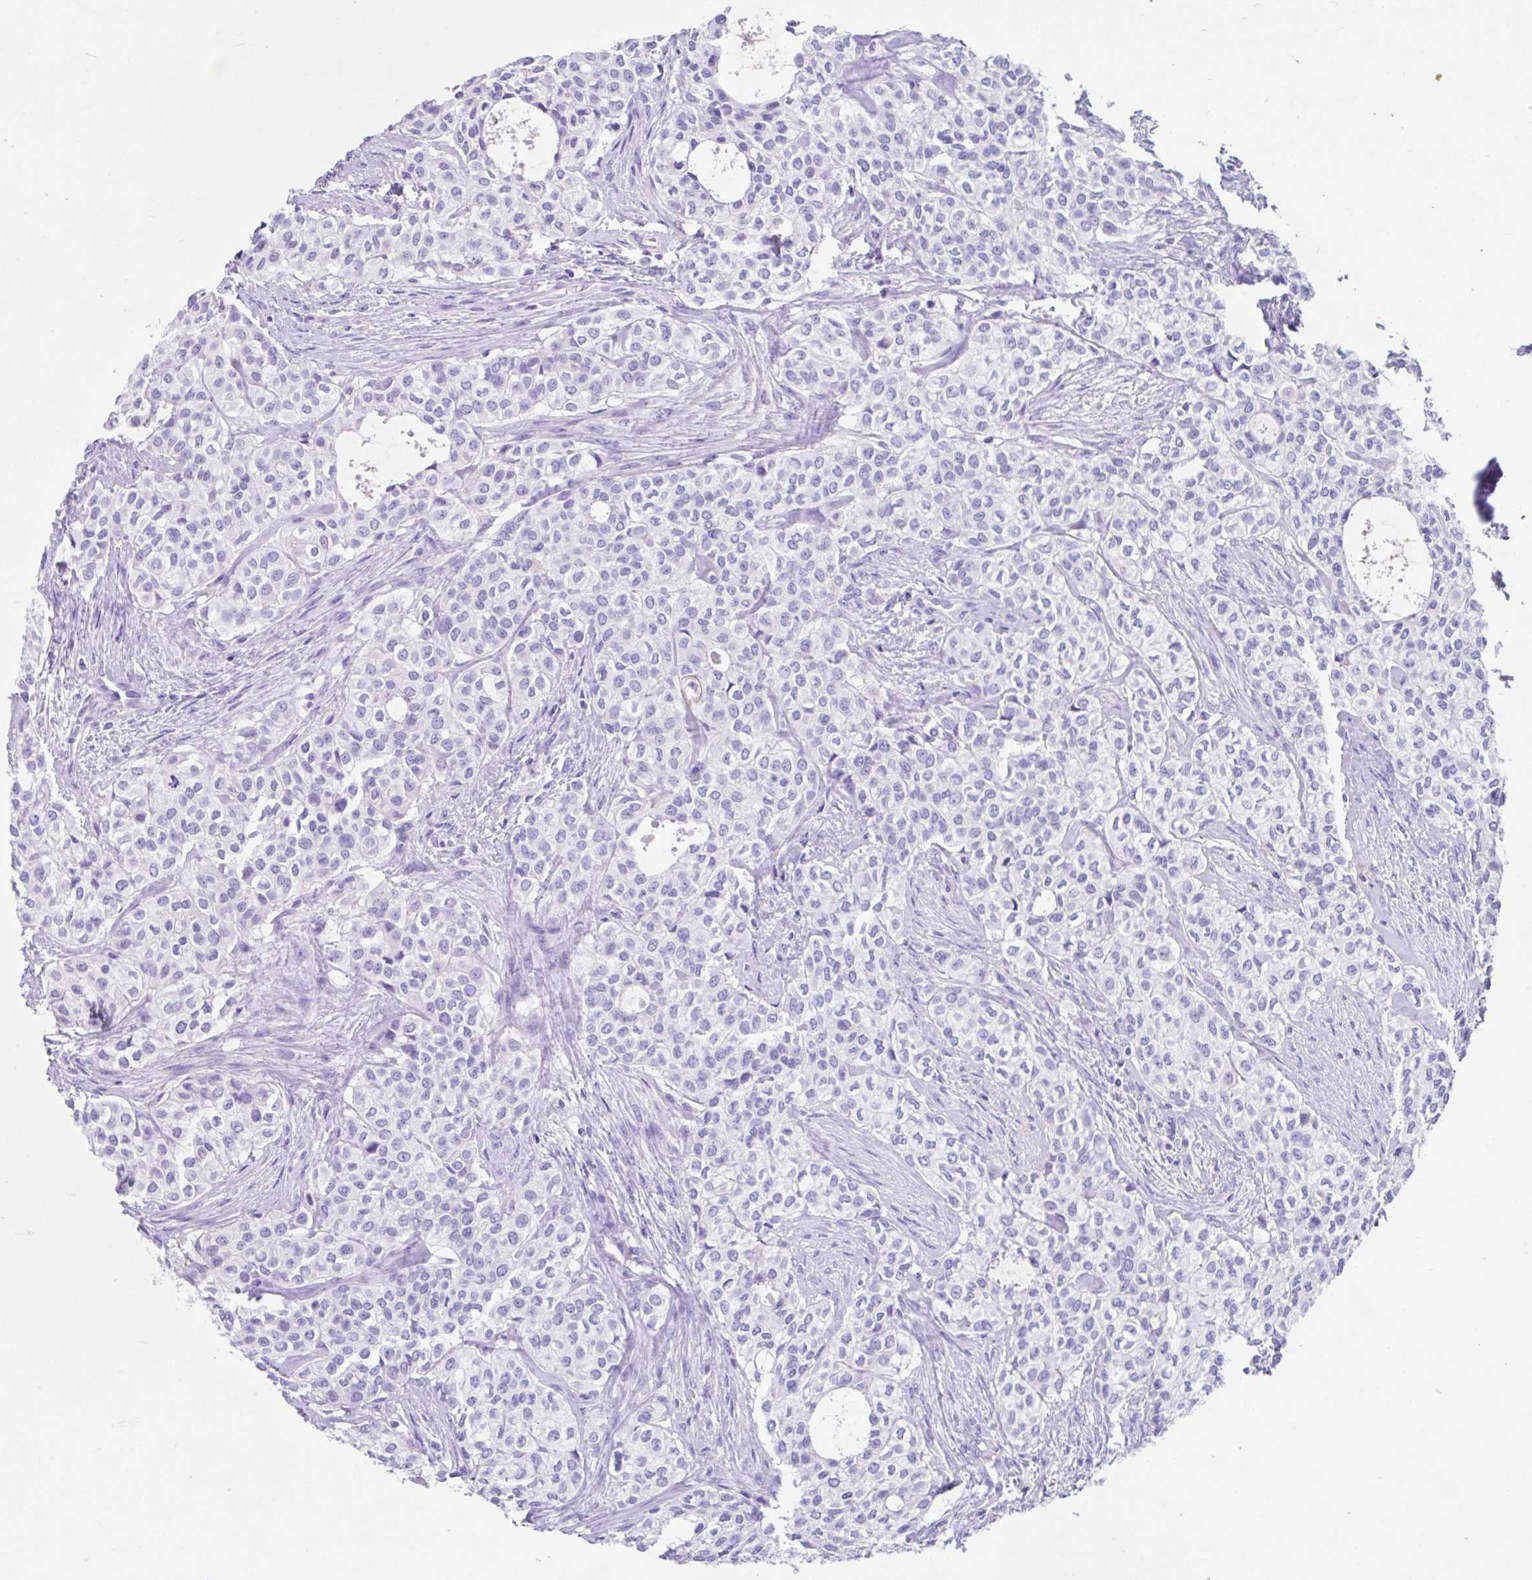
{"staining": {"intensity": "negative", "quantity": "none", "location": "none"}, "tissue": "head and neck cancer", "cell_type": "Tumor cells", "image_type": "cancer", "snomed": [{"axis": "morphology", "description": "Adenocarcinoma, NOS"}, {"axis": "topography", "description": "Head-Neck"}], "caption": "Tumor cells are negative for protein expression in human head and neck adenocarcinoma. (DAB IHC with hematoxylin counter stain).", "gene": "FAM107A", "patient": {"sex": "male", "age": 81}}